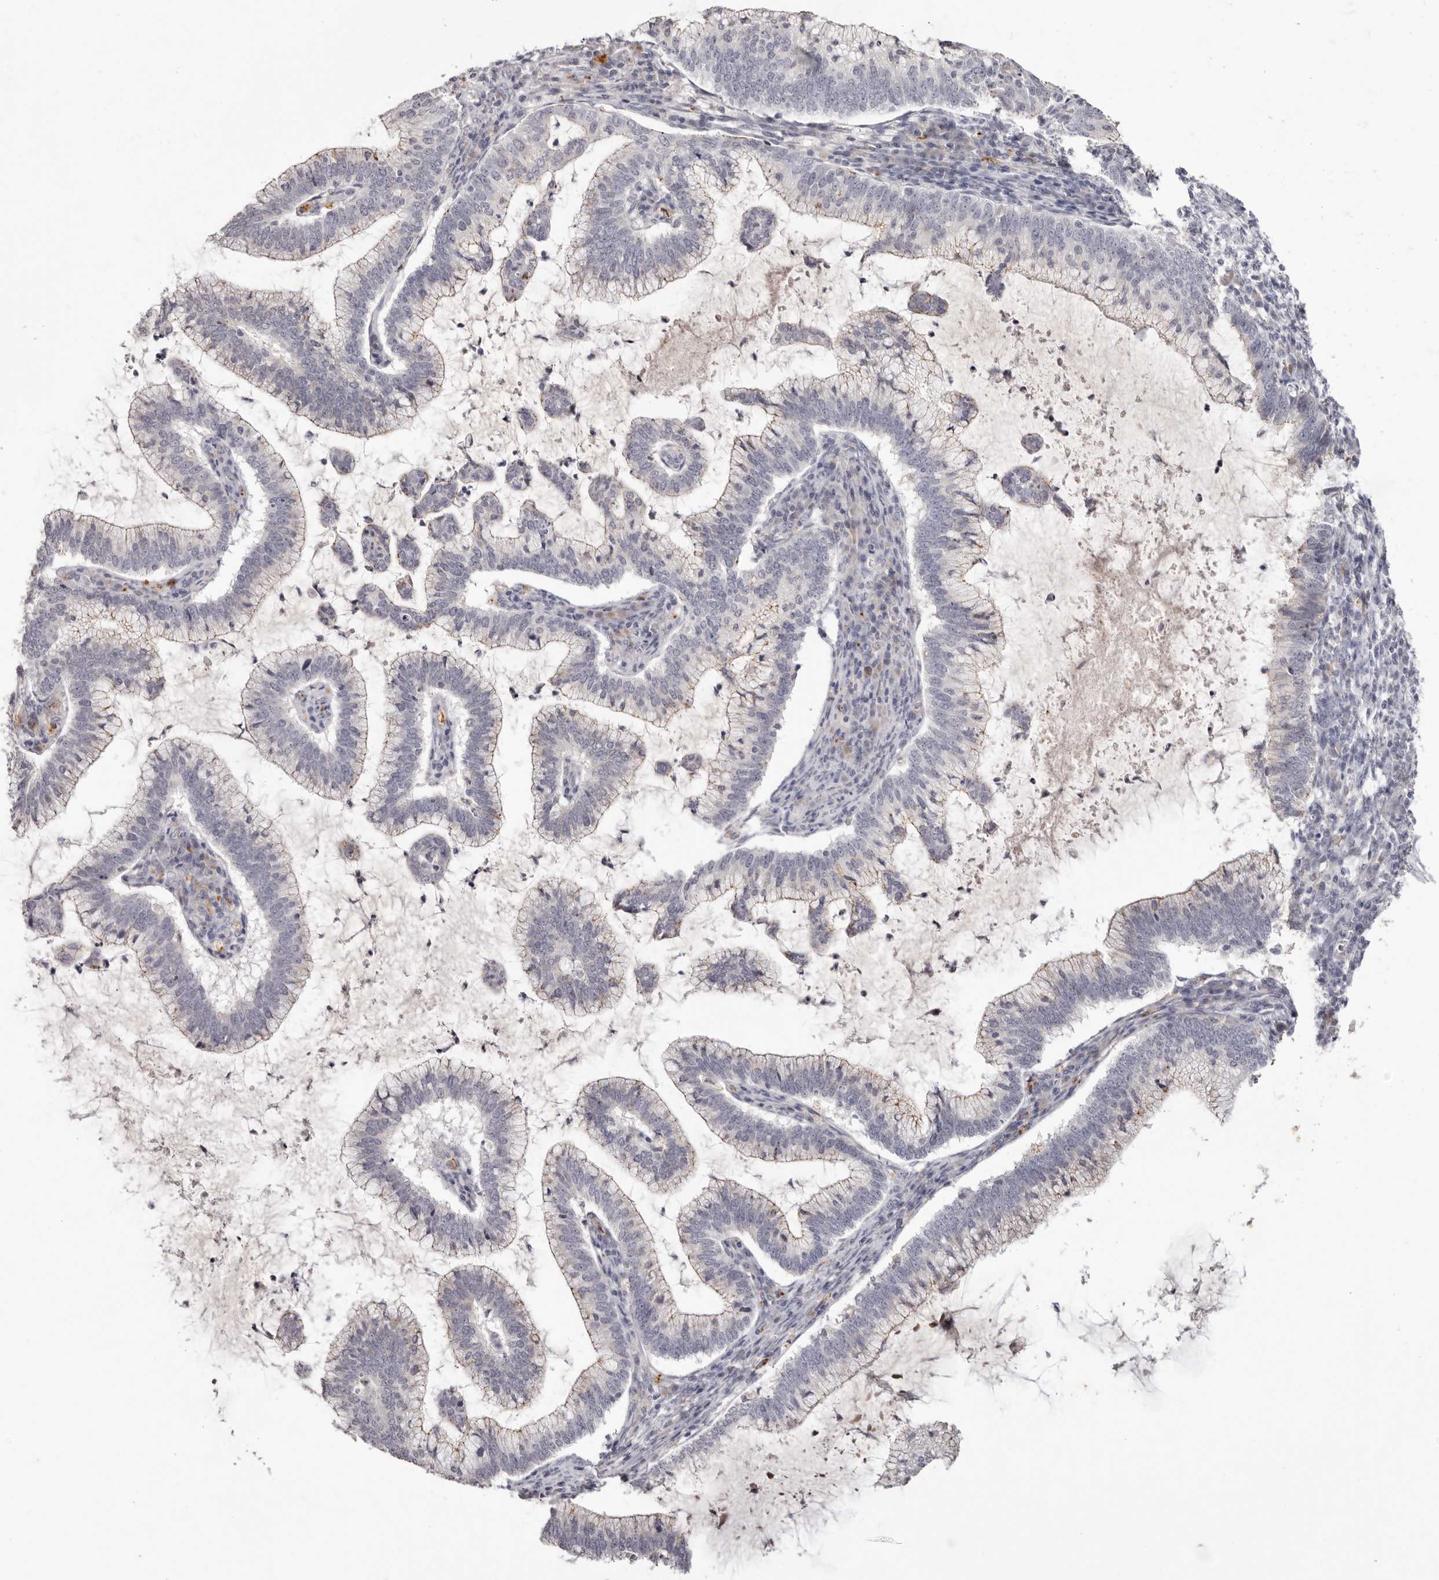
{"staining": {"intensity": "negative", "quantity": "none", "location": "none"}, "tissue": "cervical cancer", "cell_type": "Tumor cells", "image_type": "cancer", "snomed": [{"axis": "morphology", "description": "Adenocarcinoma, NOS"}, {"axis": "topography", "description": "Cervix"}], "caption": "Human cervical cancer stained for a protein using immunohistochemistry reveals no staining in tumor cells.", "gene": "PCDHB6", "patient": {"sex": "female", "age": 36}}